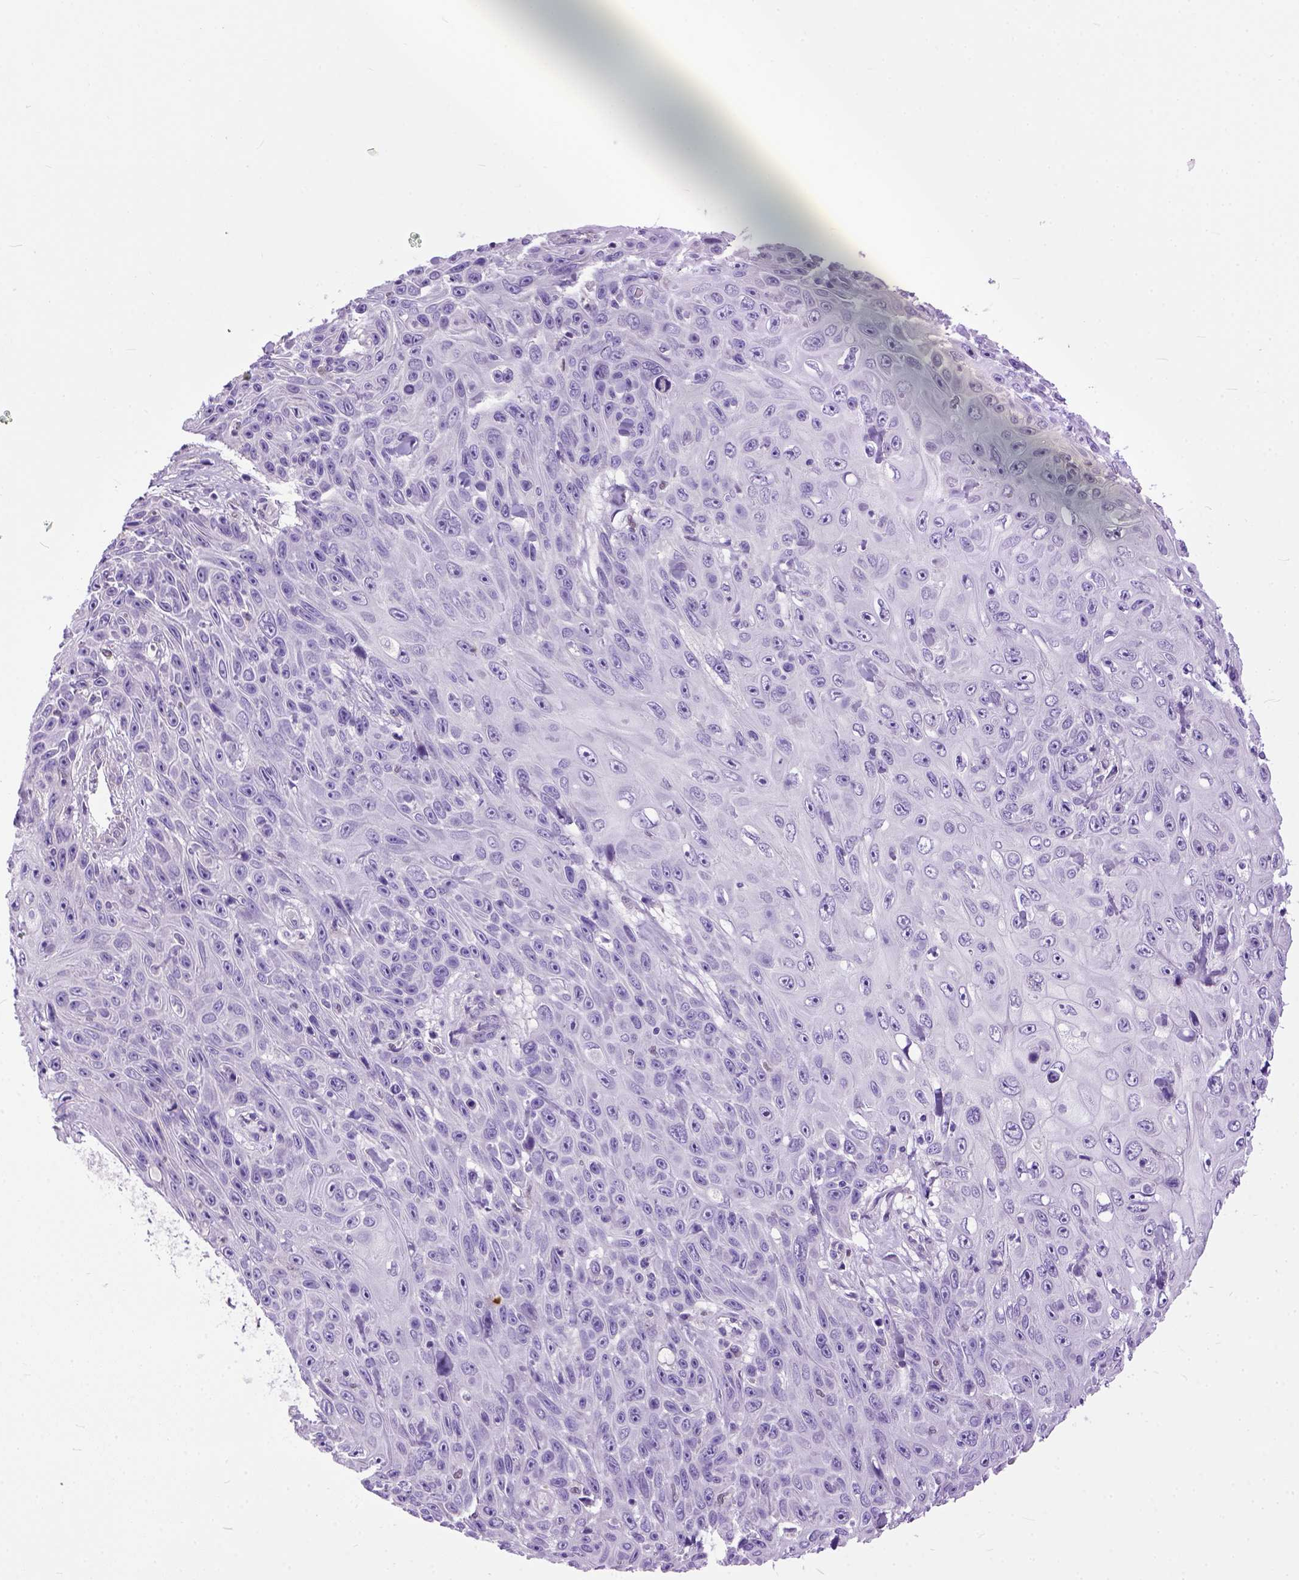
{"staining": {"intensity": "negative", "quantity": "none", "location": "none"}, "tissue": "skin cancer", "cell_type": "Tumor cells", "image_type": "cancer", "snomed": [{"axis": "morphology", "description": "Squamous cell carcinoma, NOS"}, {"axis": "topography", "description": "Skin"}], "caption": "Immunohistochemistry (IHC) micrograph of neoplastic tissue: human skin cancer (squamous cell carcinoma) stained with DAB (3,3'-diaminobenzidine) displays no significant protein expression in tumor cells.", "gene": "CRB1", "patient": {"sex": "male", "age": 82}}